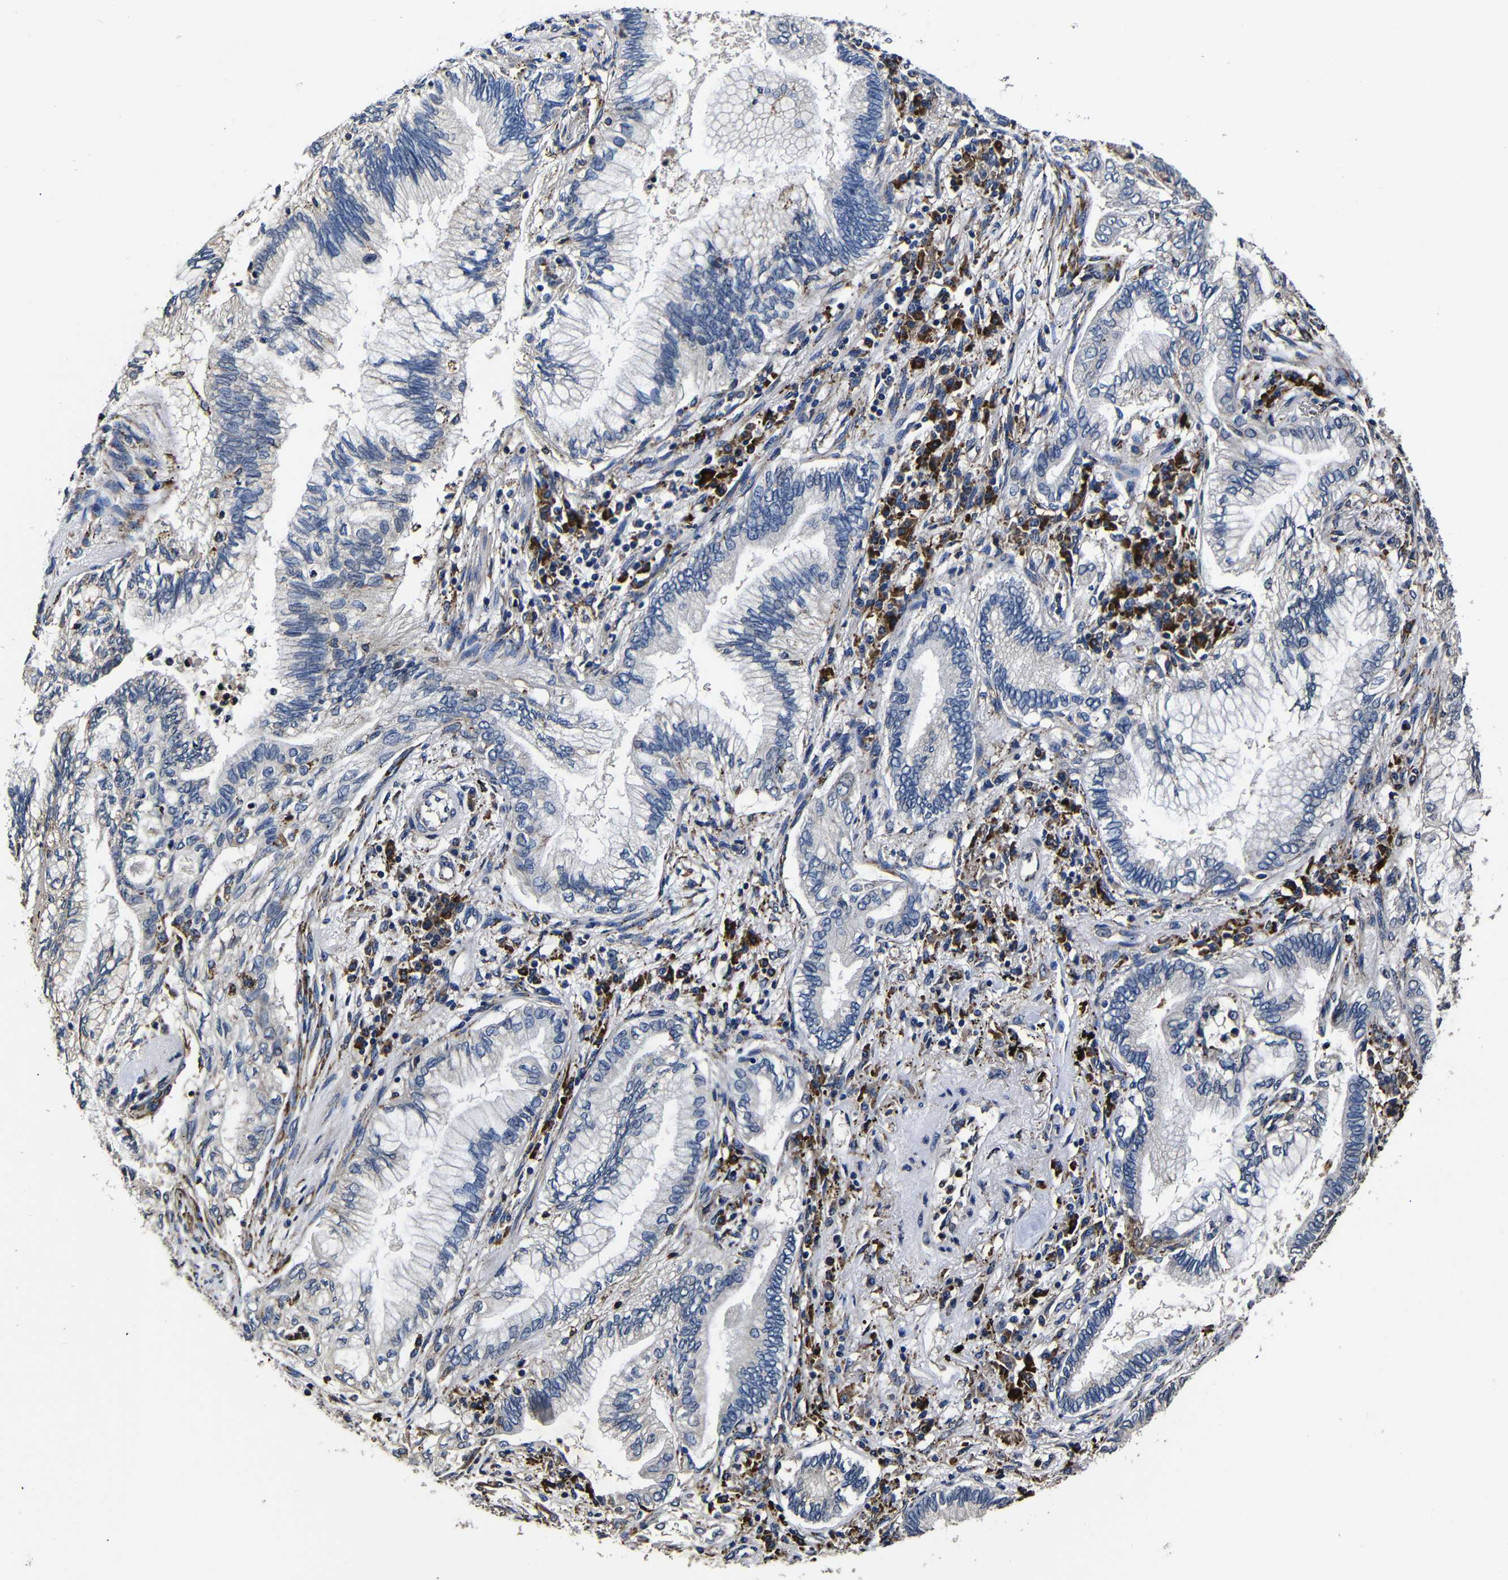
{"staining": {"intensity": "negative", "quantity": "none", "location": "none"}, "tissue": "lung cancer", "cell_type": "Tumor cells", "image_type": "cancer", "snomed": [{"axis": "morphology", "description": "Normal tissue, NOS"}, {"axis": "morphology", "description": "Adenocarcinoma, NOS"}, {"axis": "topography", "description": "Bronchus"}, {"axis": "topography", "description": "Lung"}], "caption": "Lung cancer (adenocarcinoma) was stained to show a protein in brown. There is no significant staining in tumor cells. (Stains: DAB IHC with hematoxylin counter stain, Microscopy: brightfield microscopy at high magnification).", "gene": "SCN9A", "patient": {"sex": "female", "age": 70}}